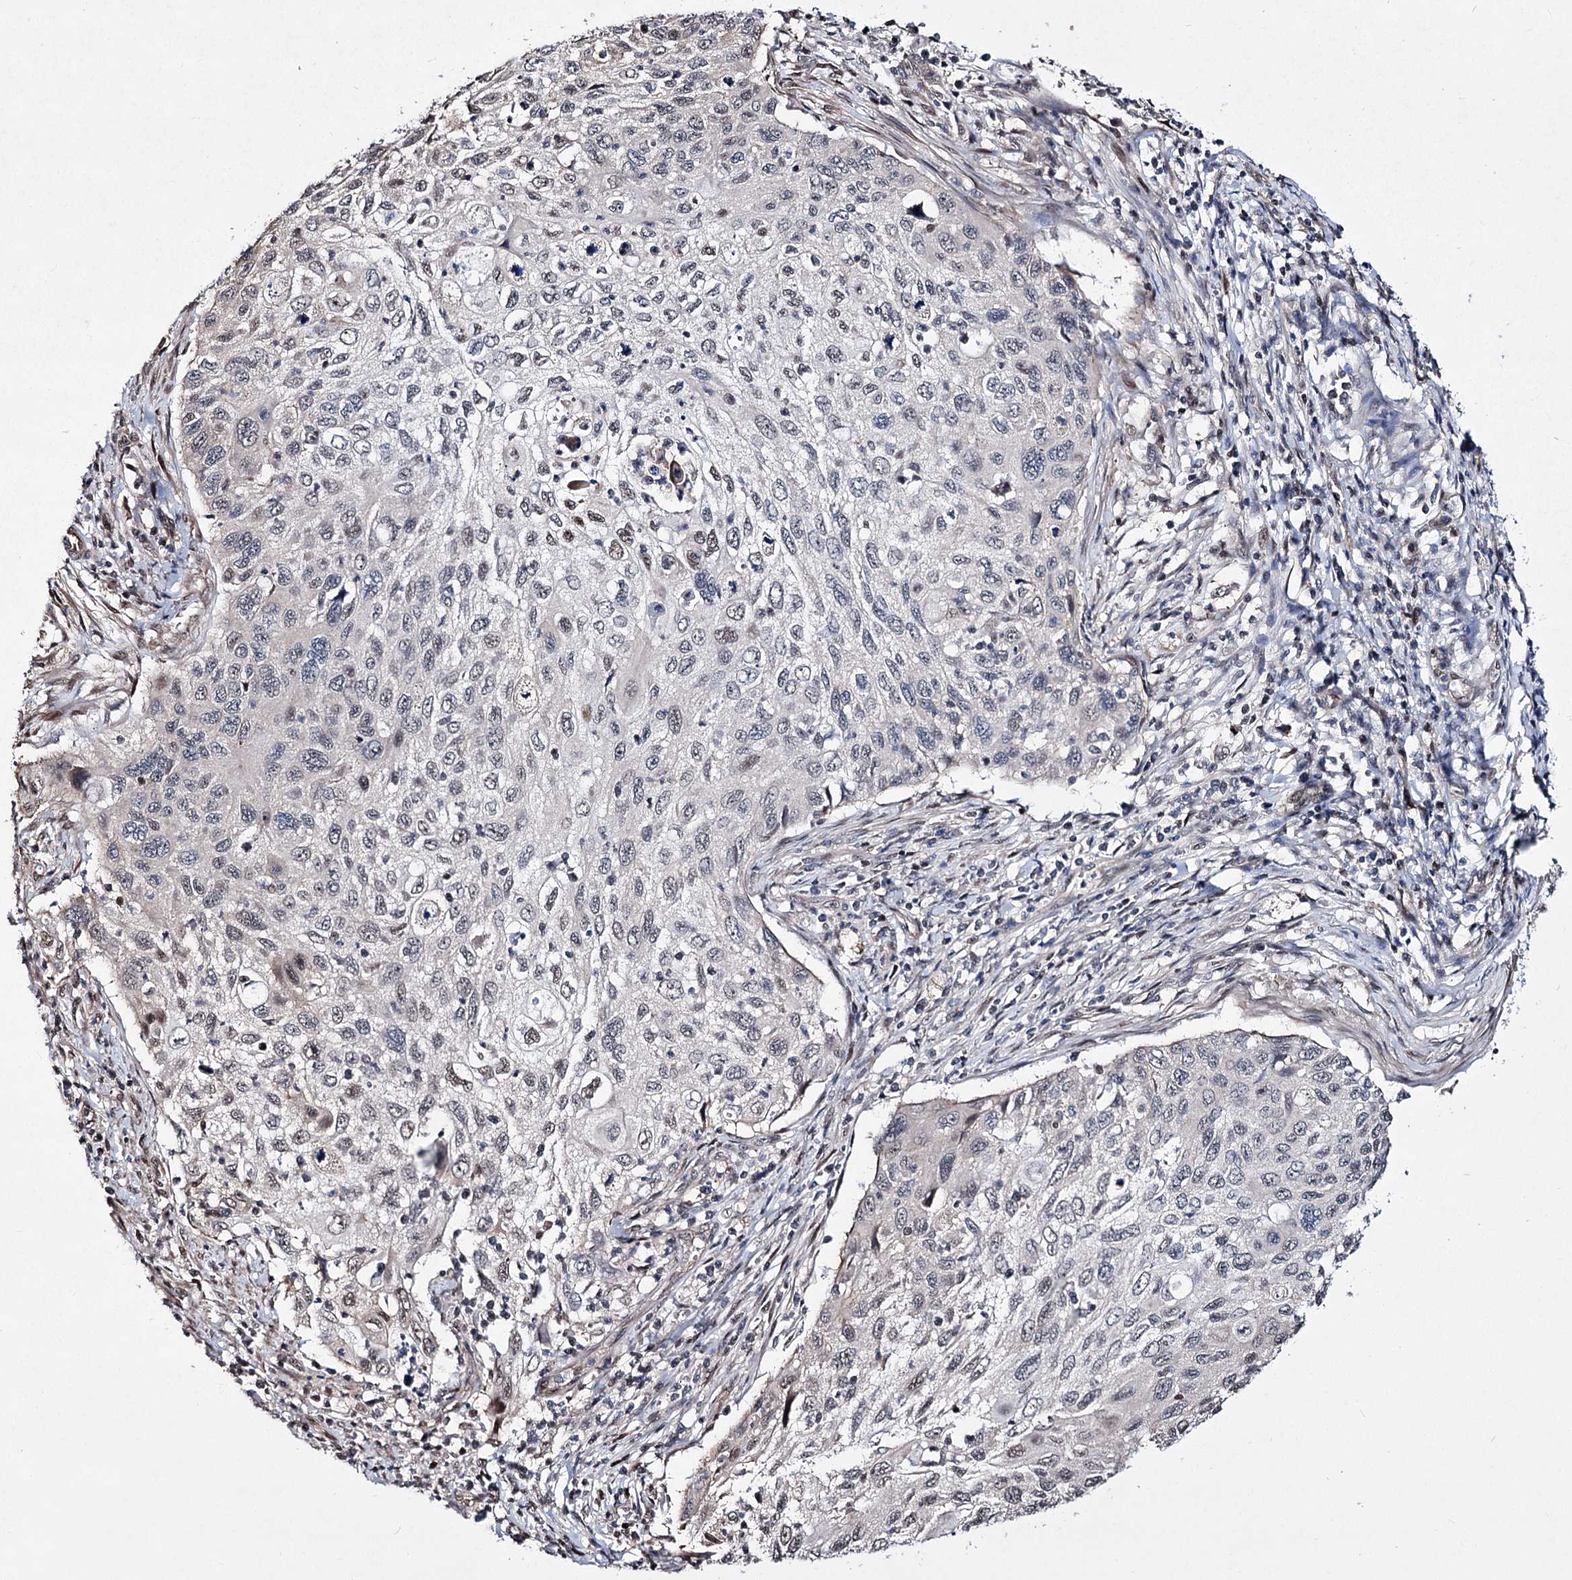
{"staining": {"intensity": "negative", "quantity": "none", "location": "none"}, "tissue": "cervical cancer", "cell_type": "Tumor cells", "image_type": "cancer", "snomed": [{"axis": "morphology", "description": "Squamous cell carcinoma, NOS"}, {"axis": "topography", "description": "Cervix"}], "caption": "Tumor cells show no significant positivity in squamous cell carcinoma (cervical).", "gene": "CHMP7", "patient": {"sex": "female", "age": 70}}